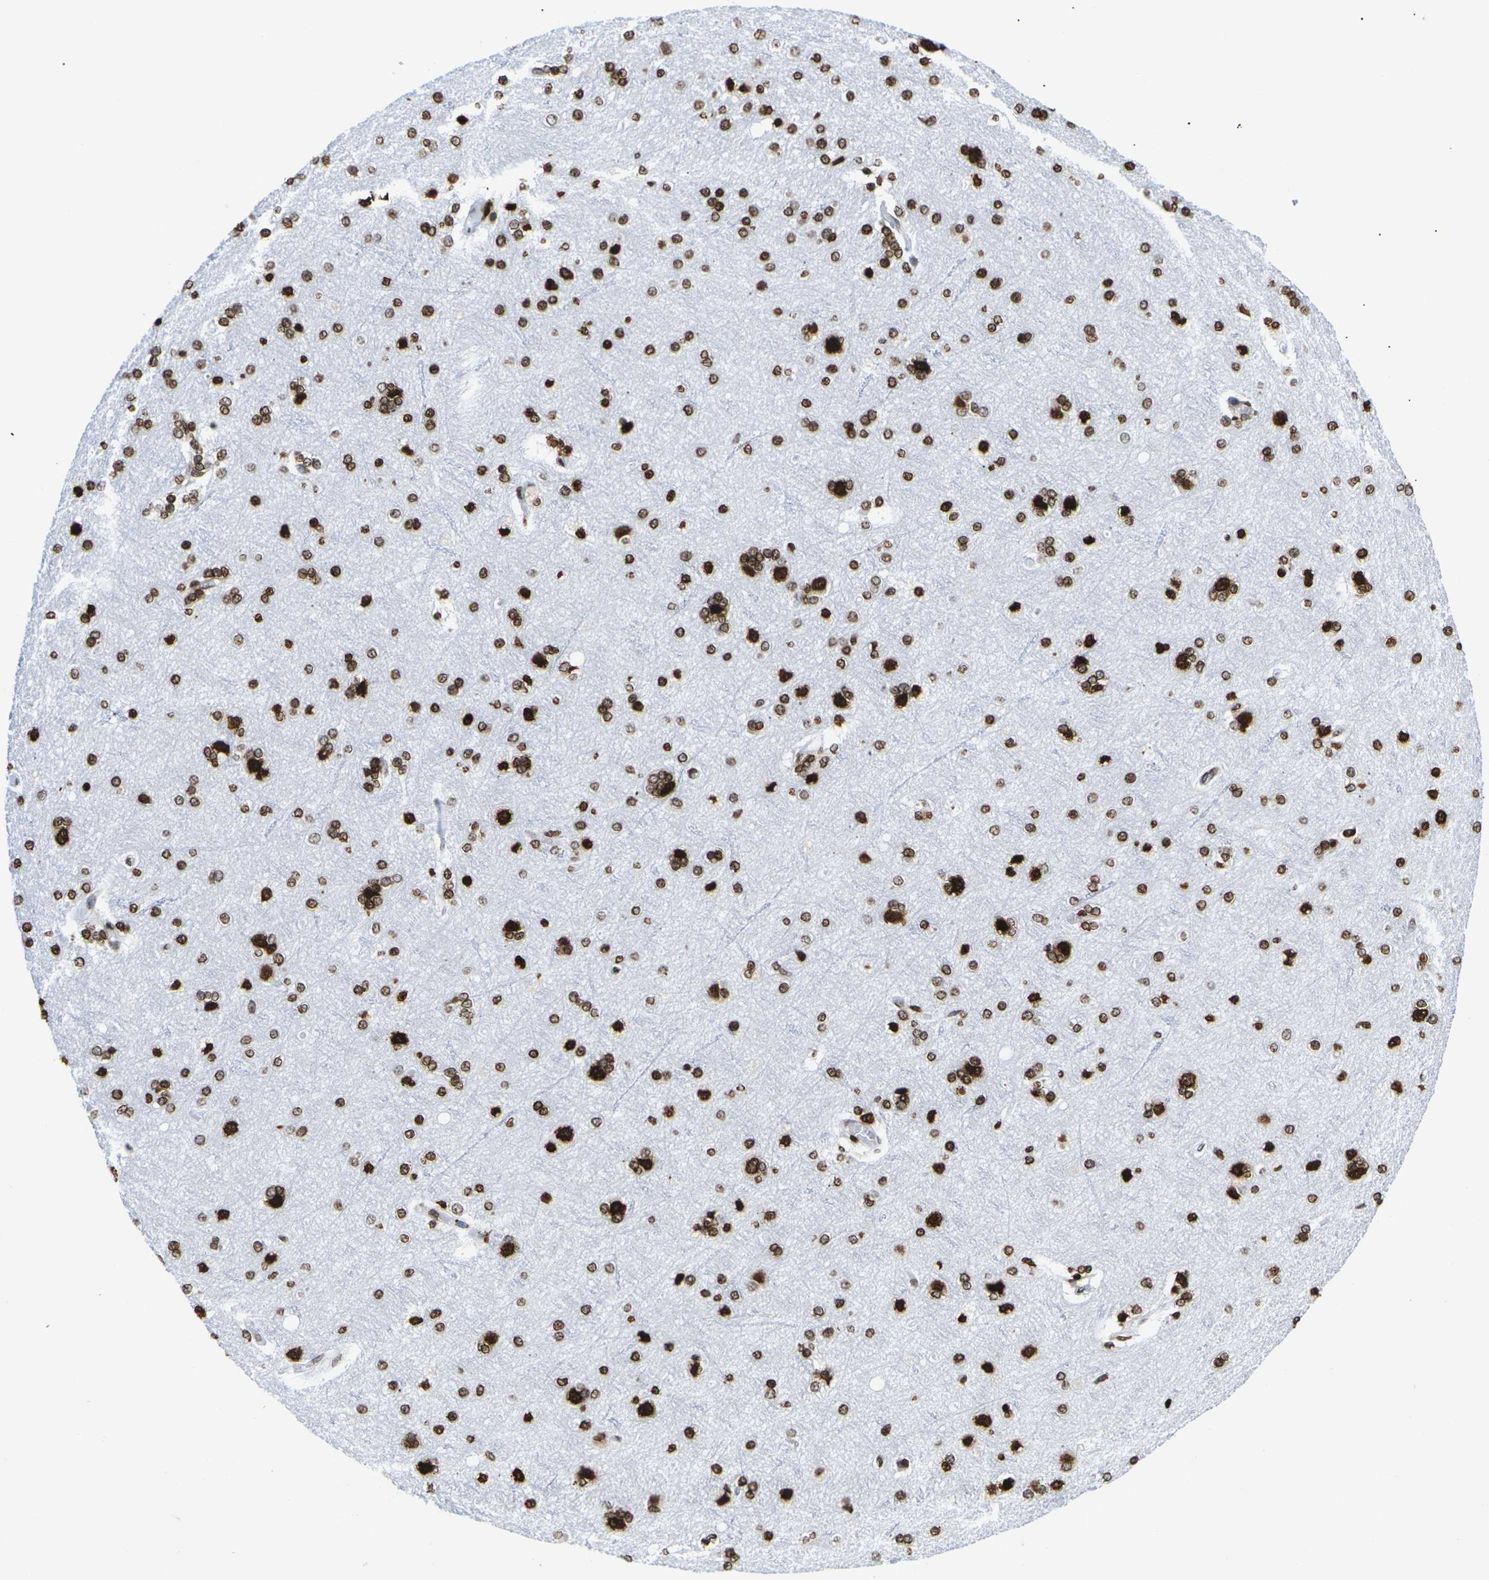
{"staining": {"intensity": "moderate", "quantity": "<25%", "location": "nuclear"}, "tissue": "cerebral cortex", "cell_type": "Endothelial cells", "image_type": "normal", "snomed": [{"axis": "morphology", "description": "Normal tissue, NOS"}, {"axis": "topography", "description": "Cerebral cortex"}], "caption": "High-magnification brightfield microscopy of benign cerebral cortex stained with DAB (3,3'-diaminobenzidine) (brown) and counterstained with hematoxylin (blue). endothelial cells exhibit moderate nuclear expression is present in approximately<25% of cells. (Brightfield microscopy of DAB IHC at high magnification).", "gene": "H2AC21", "patient": {"sex": "female", "age": 54}}